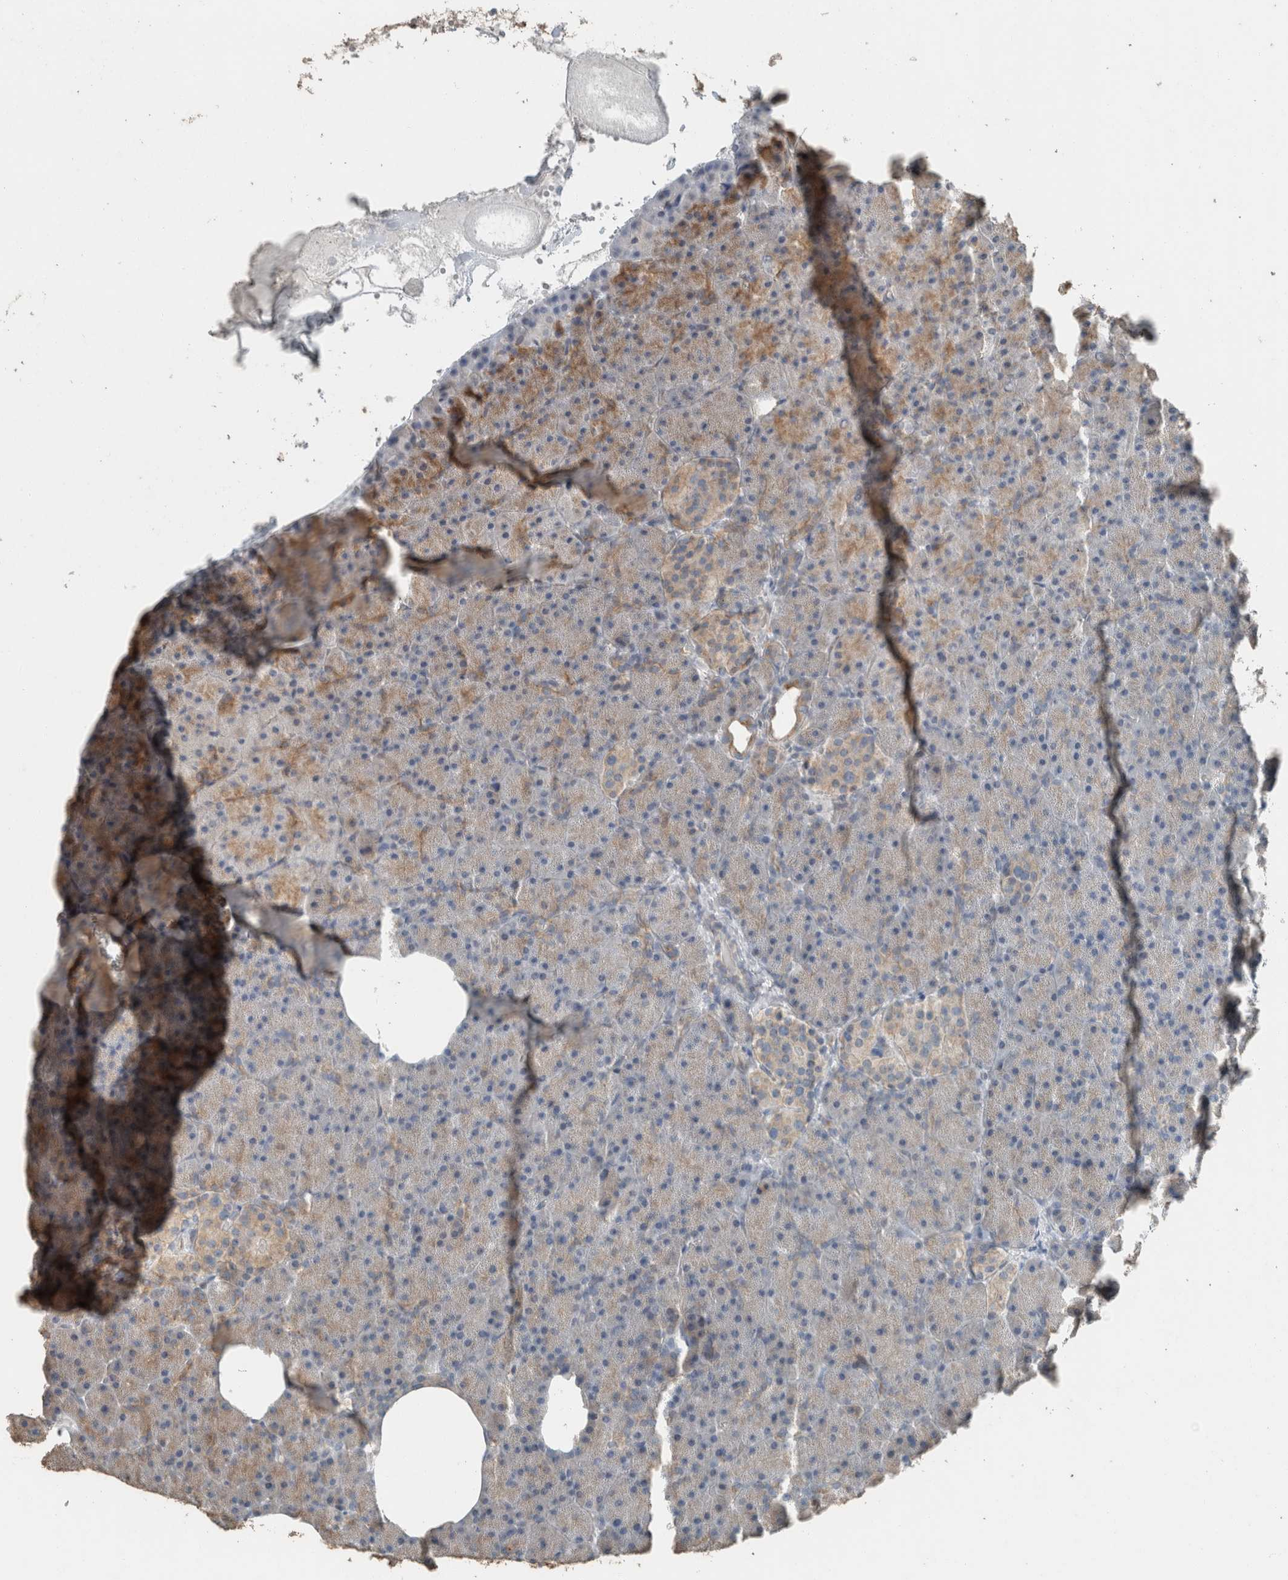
{"staining": {"intensity": "weak", "quantity": "25%-75%", "location": "cytoplasmic/membranous"}, "tissue": "pancreas", "cell_type": "Exocrine glandular cells", "image_type": "normal", "snomed": [{"axis": "morphology", "description": "Normal tissue, NOS"}, {"axis": "morphology", "description": "Carcinoid, malignant, NOS"}, {"axis": "topography", "description": "Pancreas"}], "caption": "A brown stain shows weak cytoplasmic/membranous expression of a protein in exocrine glandular cells of benign pancreas. (Brightfield microscopy of DAB IHC at high magnification).", "gene": "ACVR2B", "patient": {"sex": "female", "age": 35}}